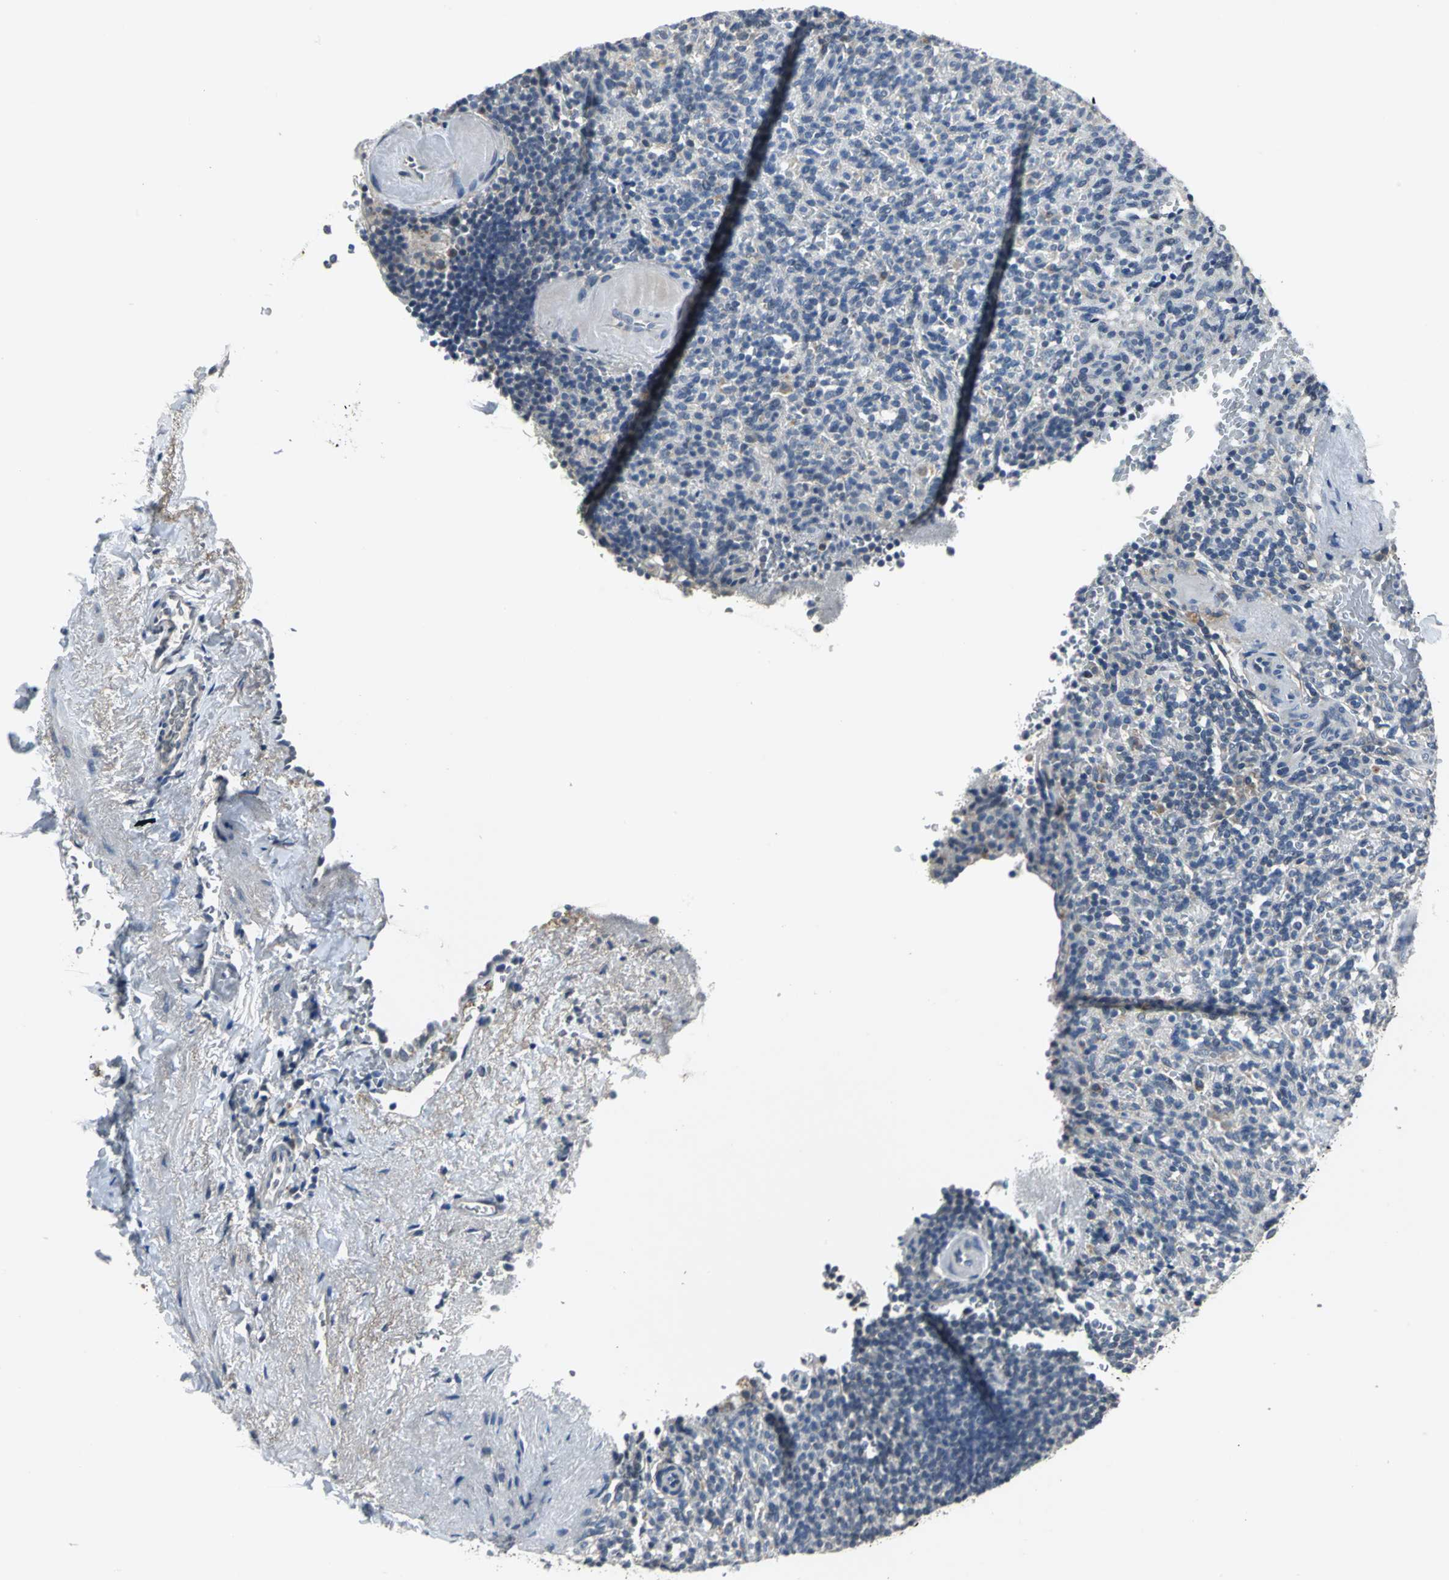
{"staining": {"intensity": "negative", "quantity": "none", "location": "none"}, "tissue": "spleen", "cell_type": "Cells in red pulp", "image_type": "normal", "snomed": [{"axis": "morphology", "description": "Normal tissue, NOS"}, {"axis": "topography", "description": "Spleen"}], "caption": "This is an immunohistochemistry (IHC) image of normal human spleen. There is no expression in cells in red pulp.", "gene": "JADE3", "patient": {"sex": "female", "age": 74}}